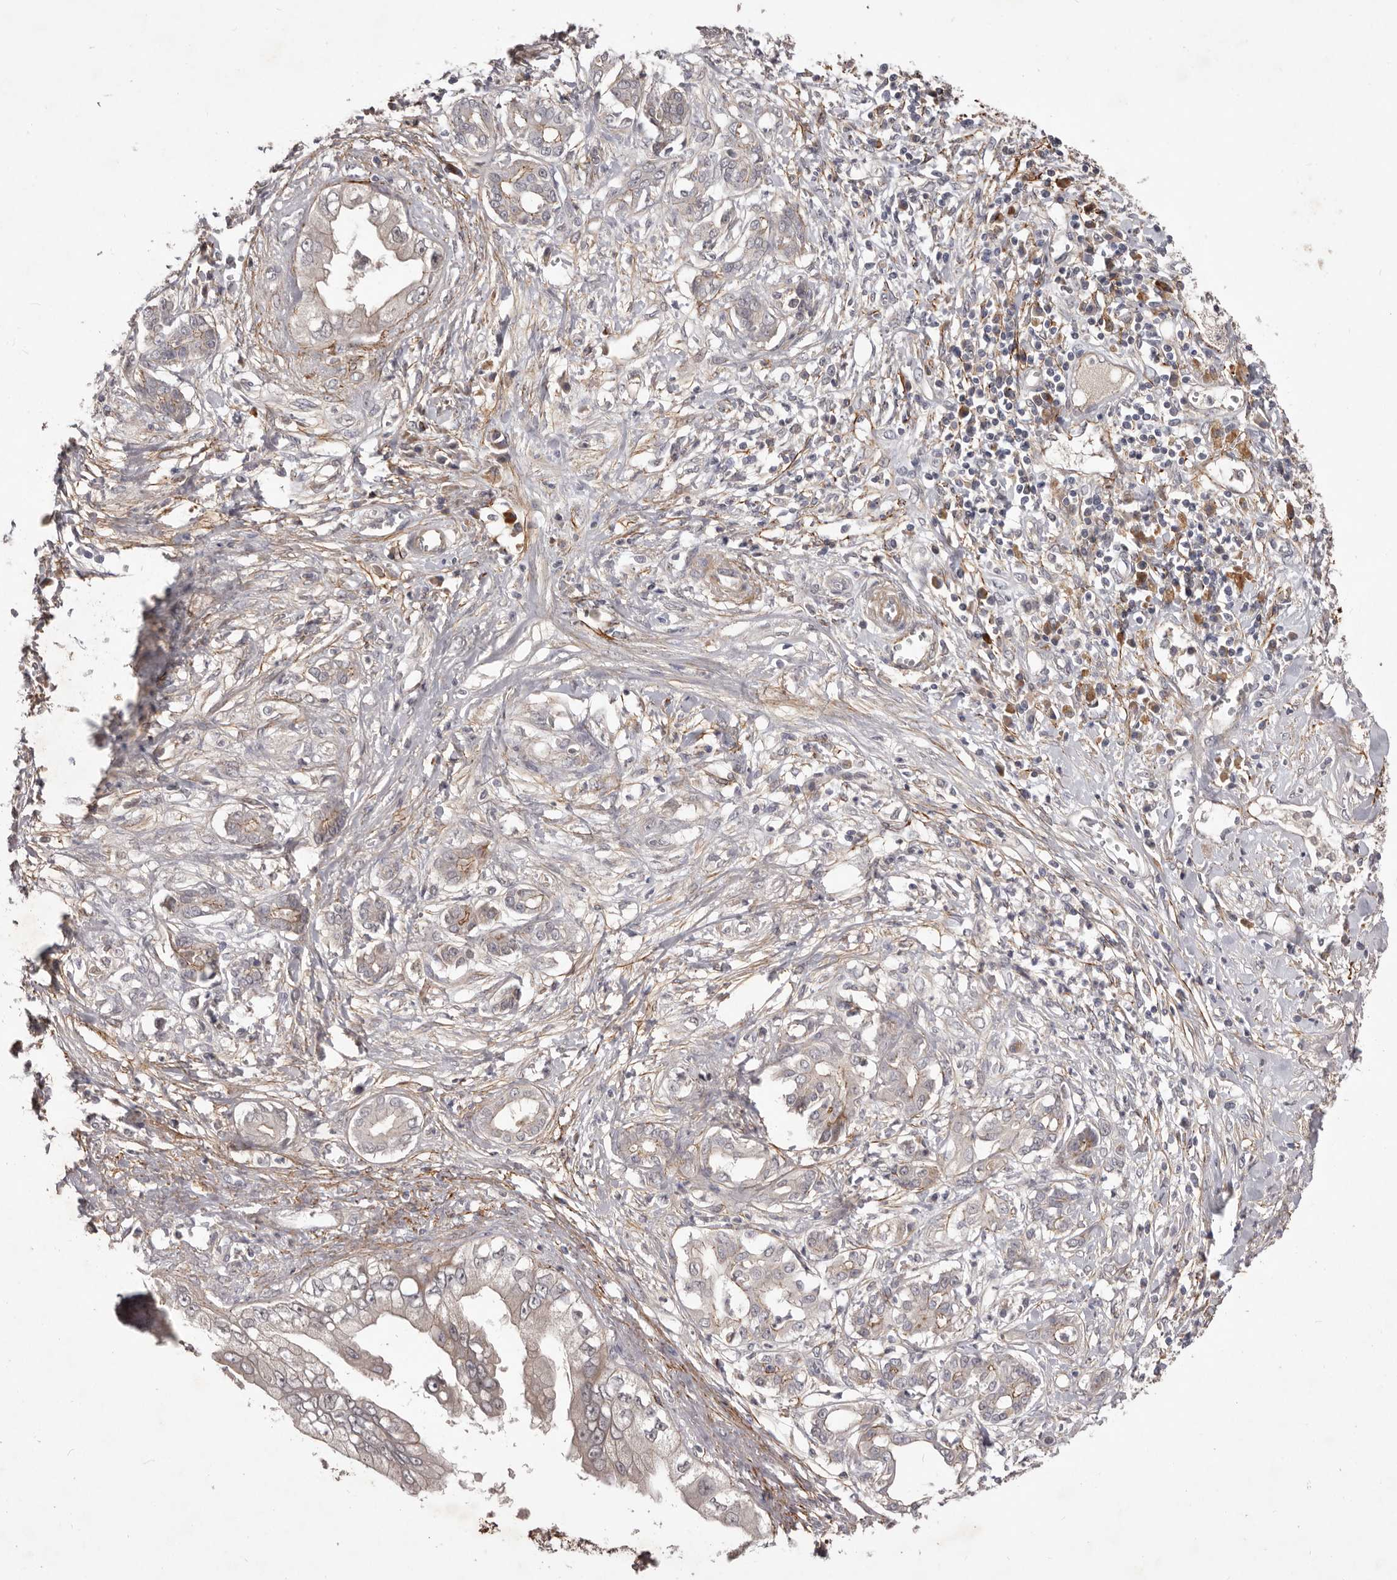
{"staining": {"intensity": "negative", "quantity": "none", "location": "none"}, "tissue": "pancreatic cancer", "cell_type": "Tumor cells", "image_type": "cancer", "snomed": [{"axis": "morphology", "description": "Adenocarcinoma, NOS"}, {"axis": "topography", "description": "Pancreas"}], "caption": "A histopathology image of adenocarcinoma (pancreatic) stained for a protein exhibits no brown staining in tumor cells. (DAB (3,3'-diaminobenzidine) IHC visualized using brightfield microscopy, high magnification).", "gene": "HBS1L", "patient": {"sex": "female", "age": 56}}